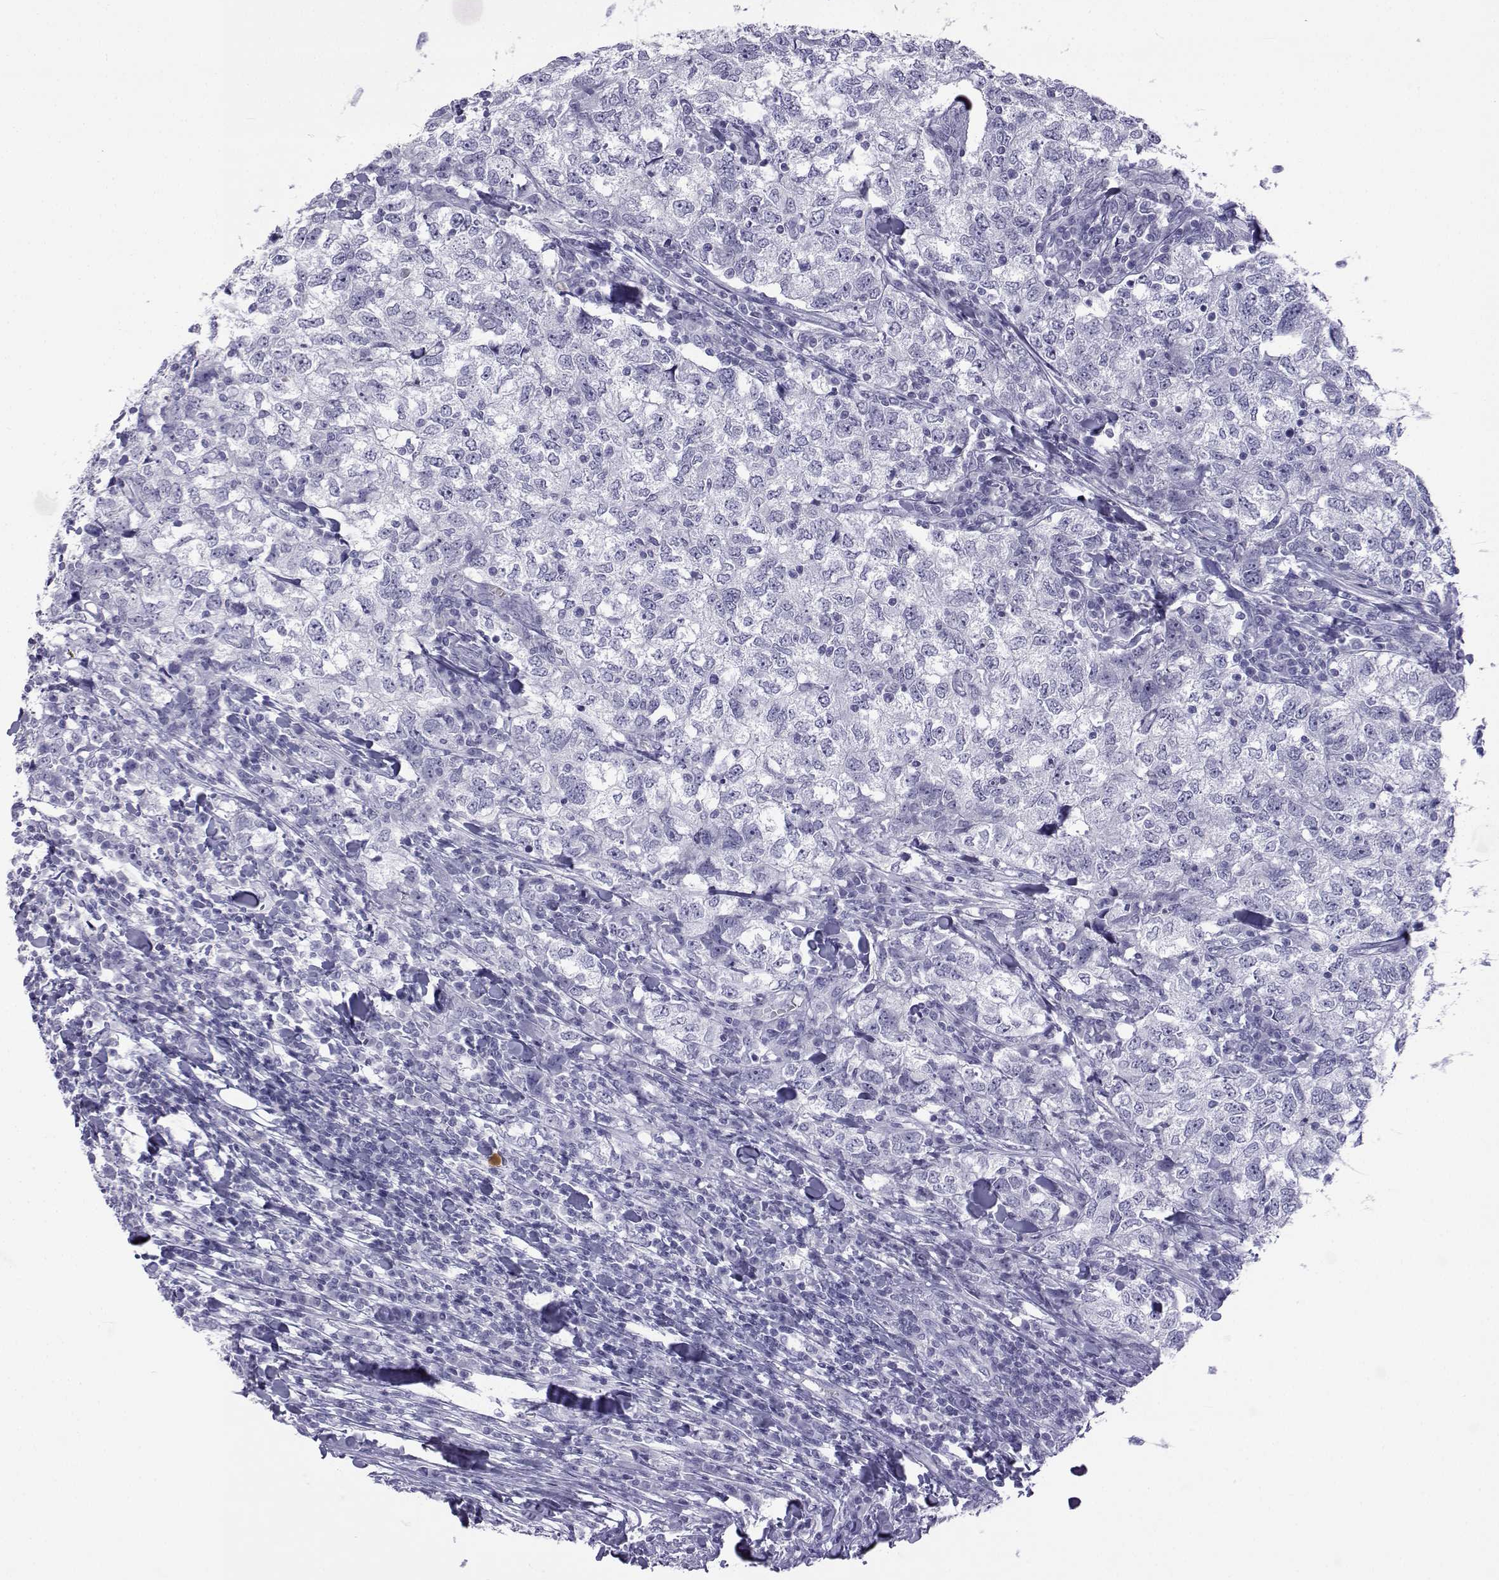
{"staining": {"intensity": "negative", "quantity": "none", "location": "none"}, "tissue": "breast cancer", "cell_type": "Tumor cells", "image_type": "cancer", "snomed": [{"axis": "morphology", "description": "Duct carcinoma"}, {"axis": "topography", "description": "Breast"}], "caption": "Micrograph shows no significant protein expression in tumor cells of breast cancer.", "gene": "ACTL7A", "patient": {"sex": "female", "age": 30}}